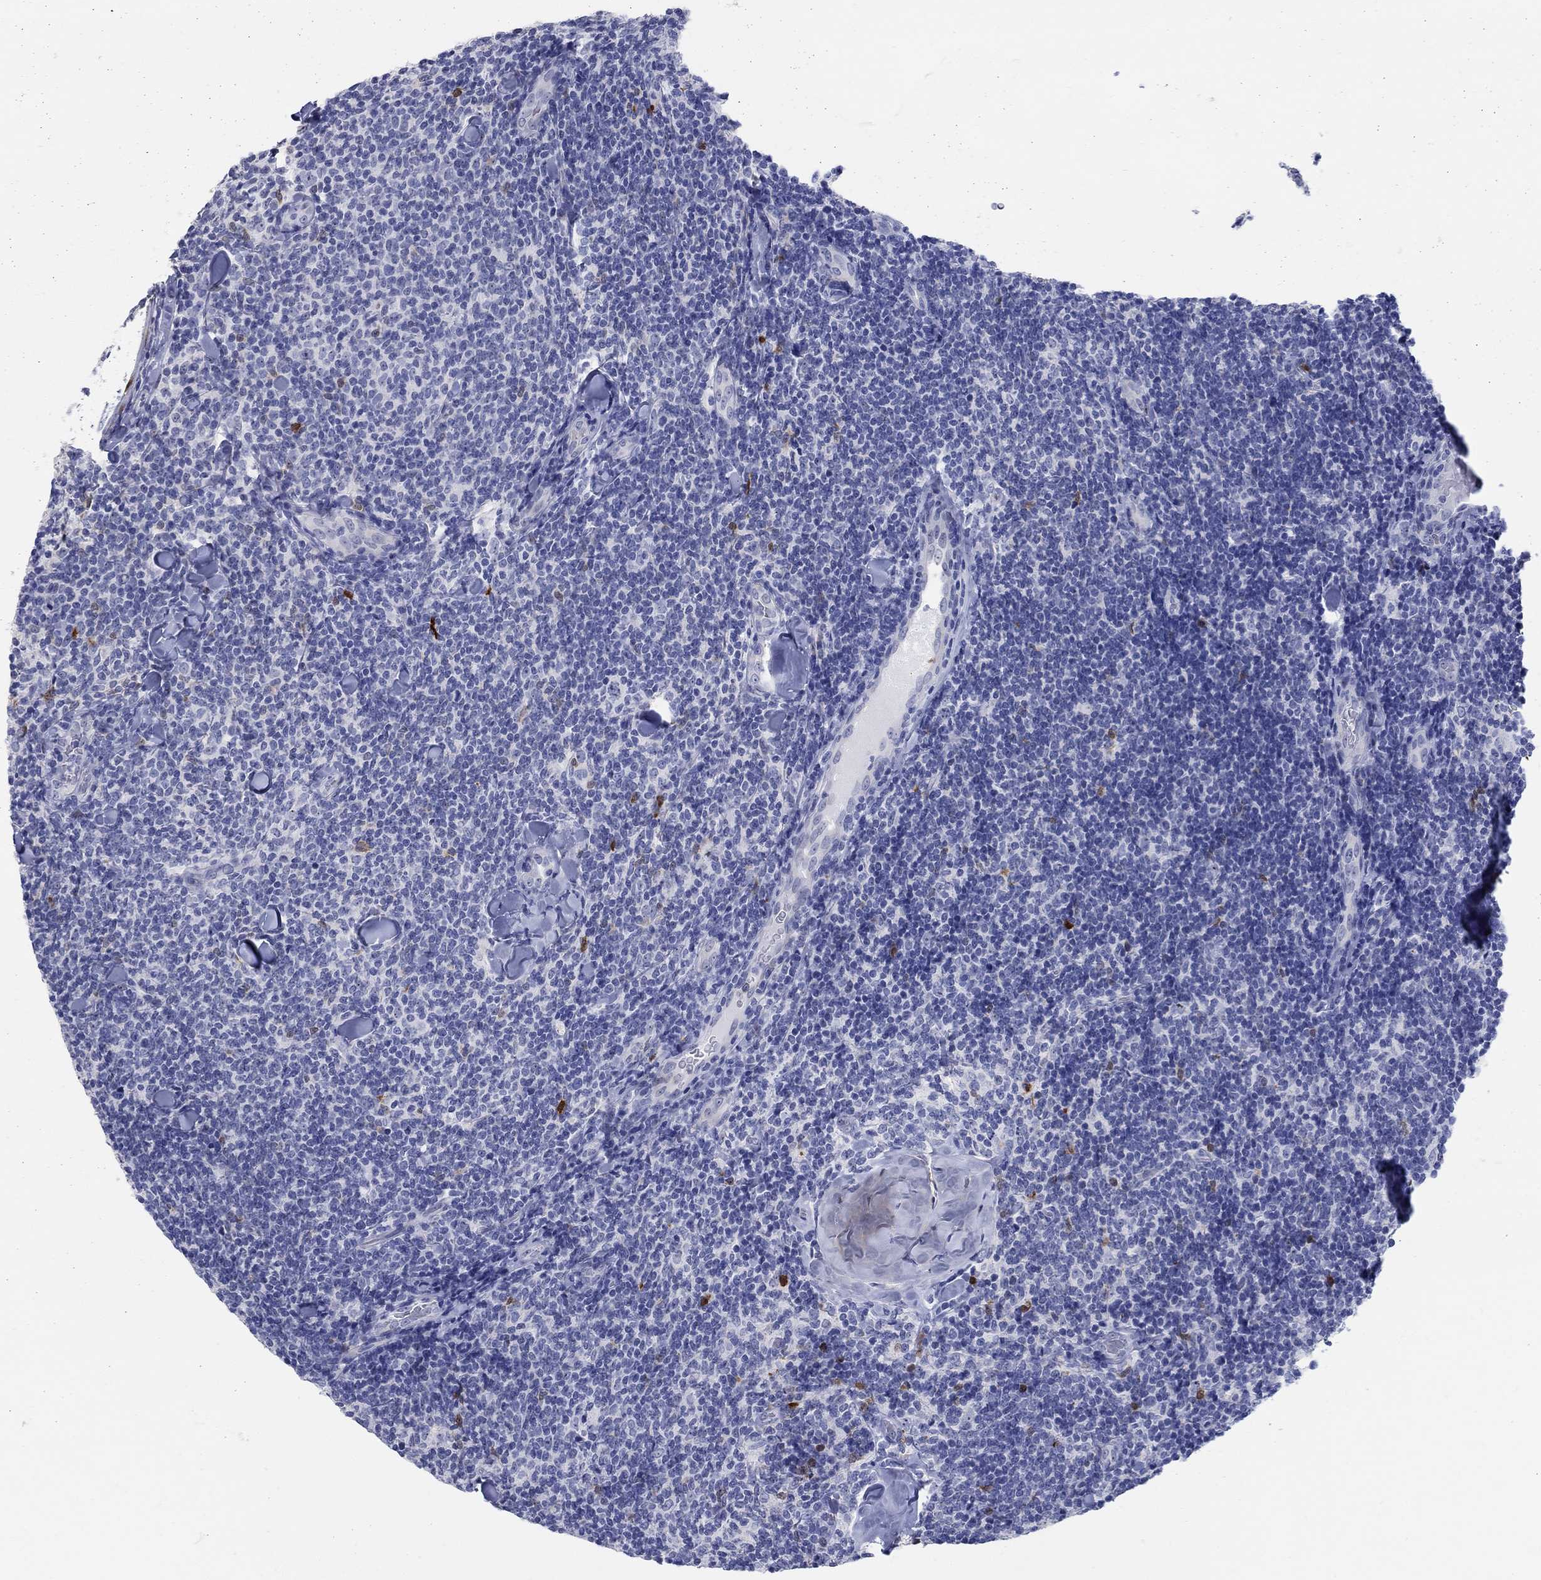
{"staining": {"intensity": "negative", "quantity": "none", "location": "none"}, "tissue": "lymphoma", "cell_type": "Tumor cells", "image_type": "cancer", "snomed": [{"axis": "morphology", "description": "Malignant lymphoma, non-Hodgkin's type, Low grade"}, {"axis": "topography", "description": "Lymph node"}], "caption": "A histopathology image of lymphoma stained for a protein reveals no brown staining in tumor cells.", "gene": "AKR1C2", "patient": {"sex": "female", "age": 56}}